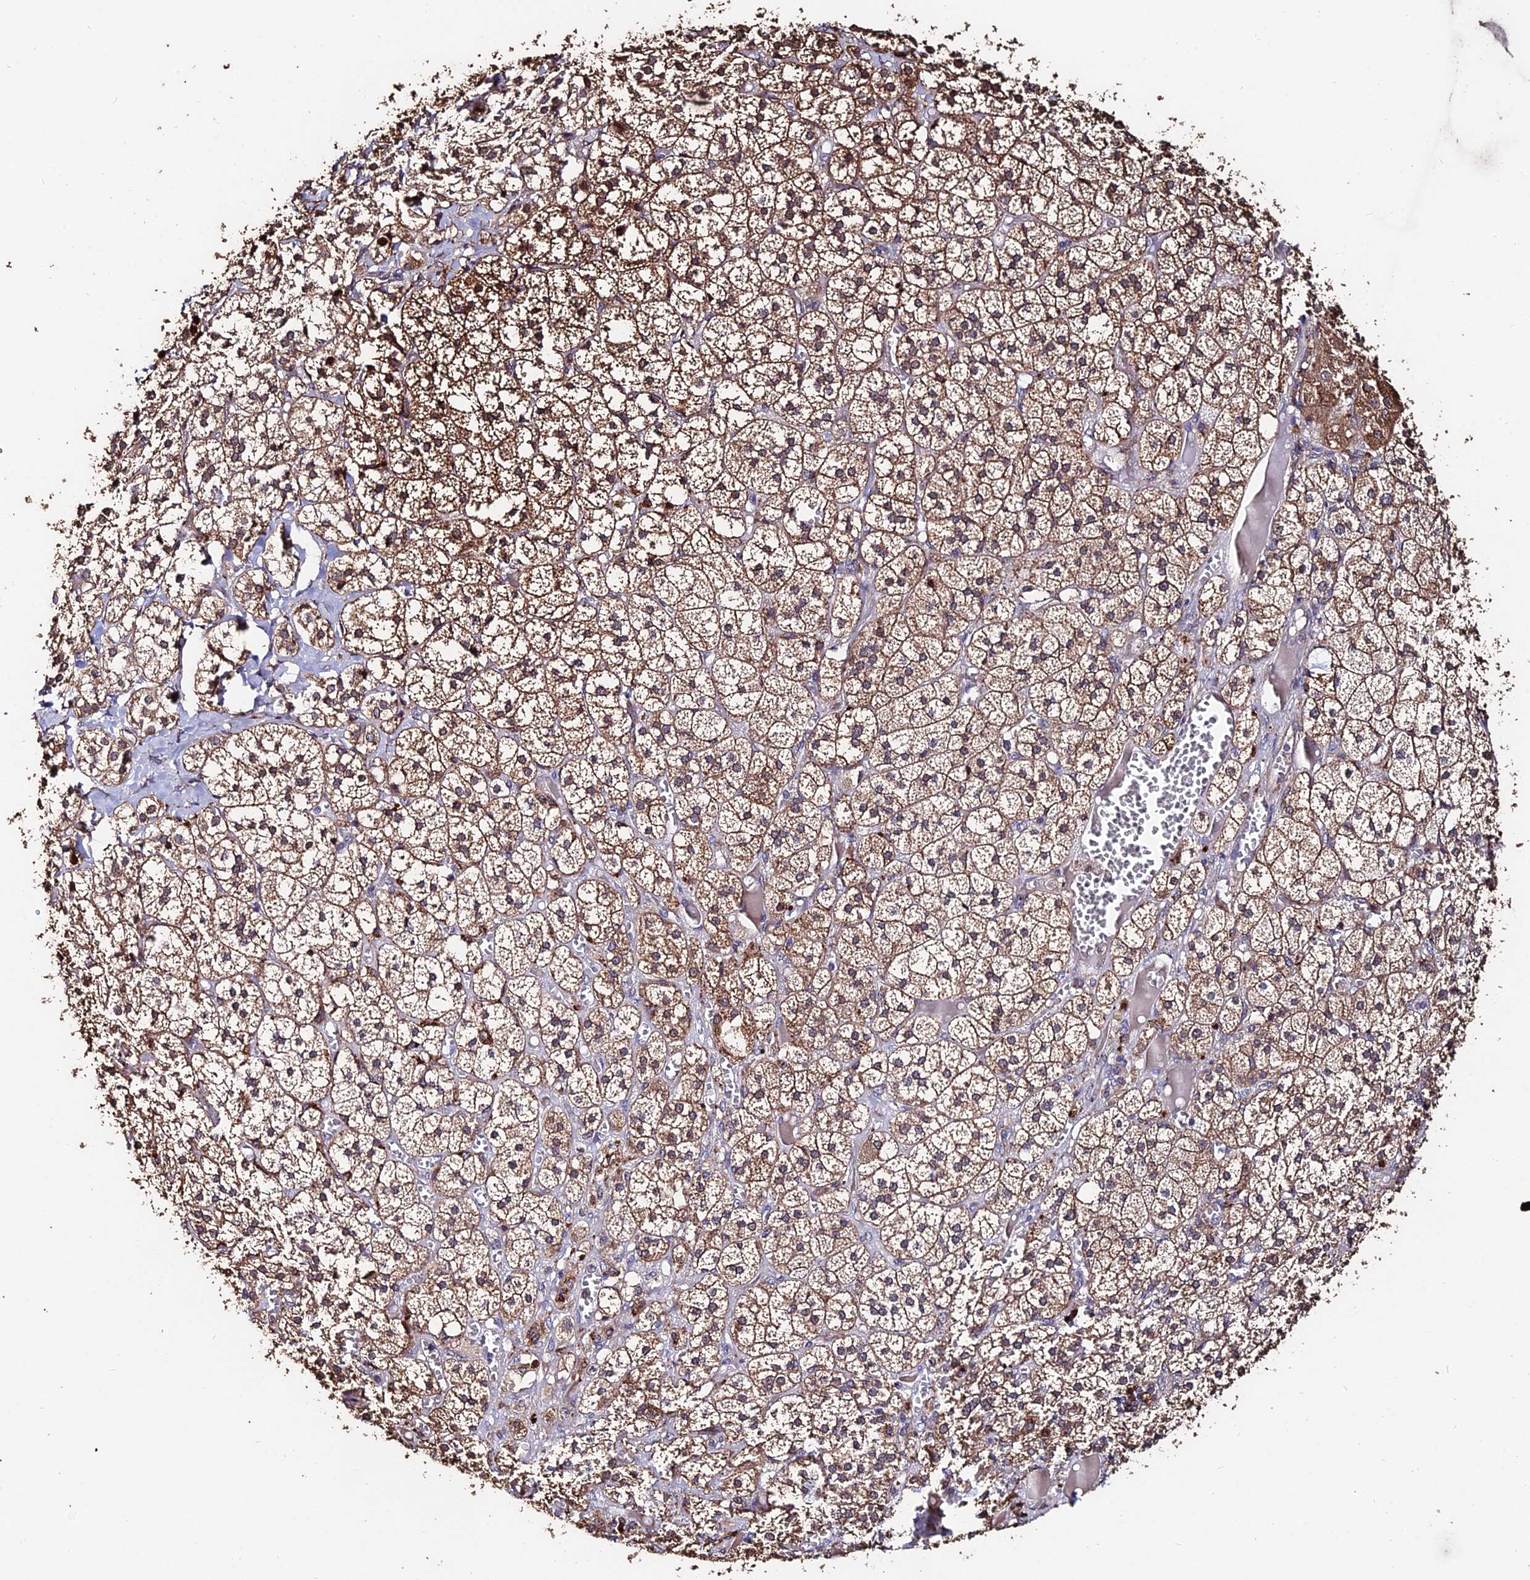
{"staining": {"intensity": "moderate", "quantity": ">75%", "location": "cytoplasmic/membranous"}, "tissue": "adrenal gland", "cell_type": "Glandular cells", "image_type": "normal", "snomed": [{"axis": "morphology", "description": "Normal tissue, NOS"}, {"axis": "topography", "description": "Adrenal gland"}], "caption": "The micrograph exhibits a brown stain indicating the presence of a protein in the cytoplasmic/membranous of glandular cells in adrenal gland.", "gene": "ACTR5", "patient": {"sex": "female", "age": 61}}